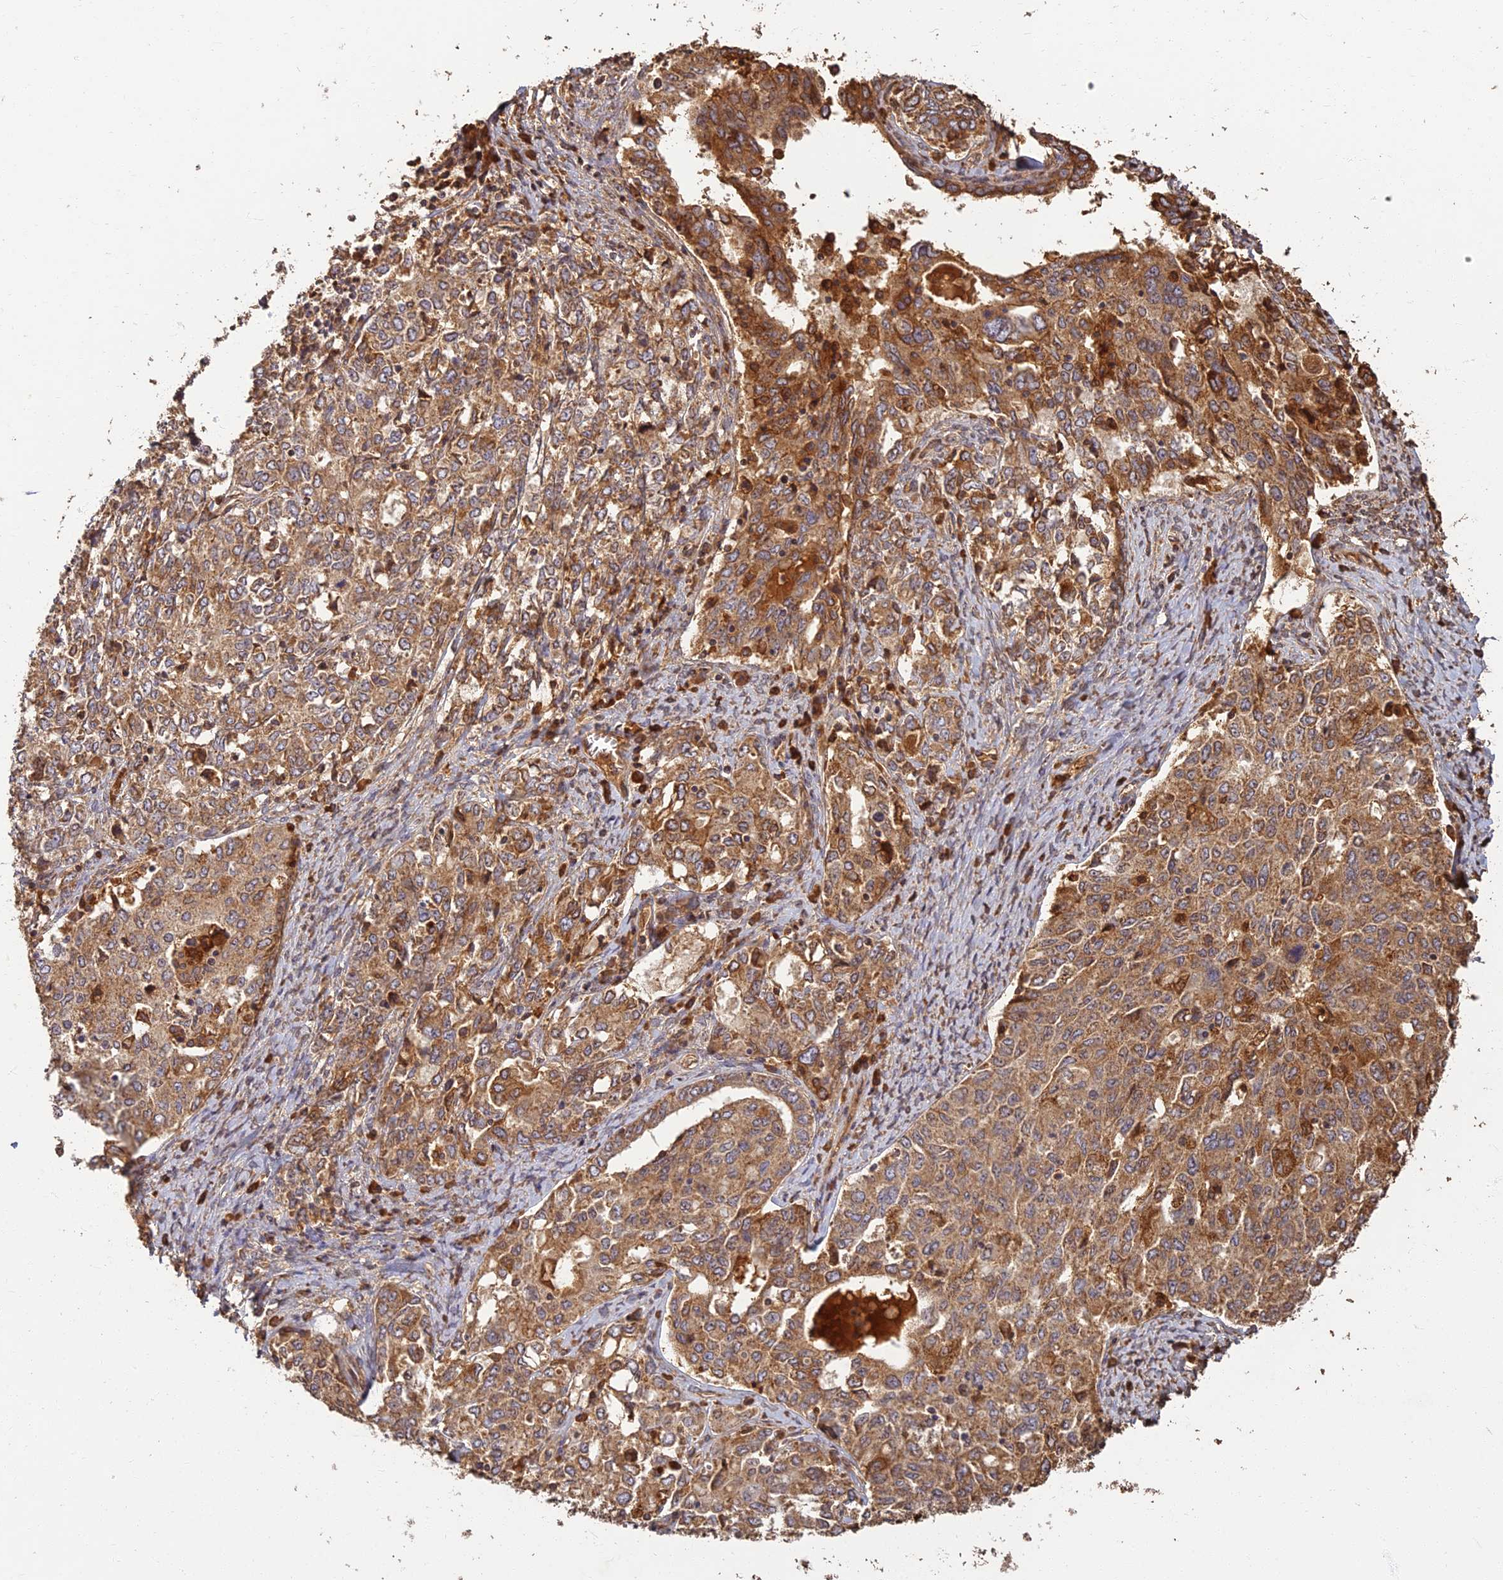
{"staining": {"intensity": "moderate", "quantity": ">75%", "location": "cytoplasmic/membranous"}, "tissue": "ovarian cancer", "cell_type": "Tumor cells", "image_type": "cancer", "snomed": [{"axis": "morphology", "description": "Carcinoma, endometroid"}, {"axis": "topography", "description": "Ovary"}], "caption": "This image reveals ovarian cancer stained with IHC to label a protein in brown. The cytoplasmic/membranous of tumor cells show moderate positivity for the protein. Nuclei are counter-stained blue.", "gene": "CORO1C", "patient": {"sex": "female", "age": 62}}